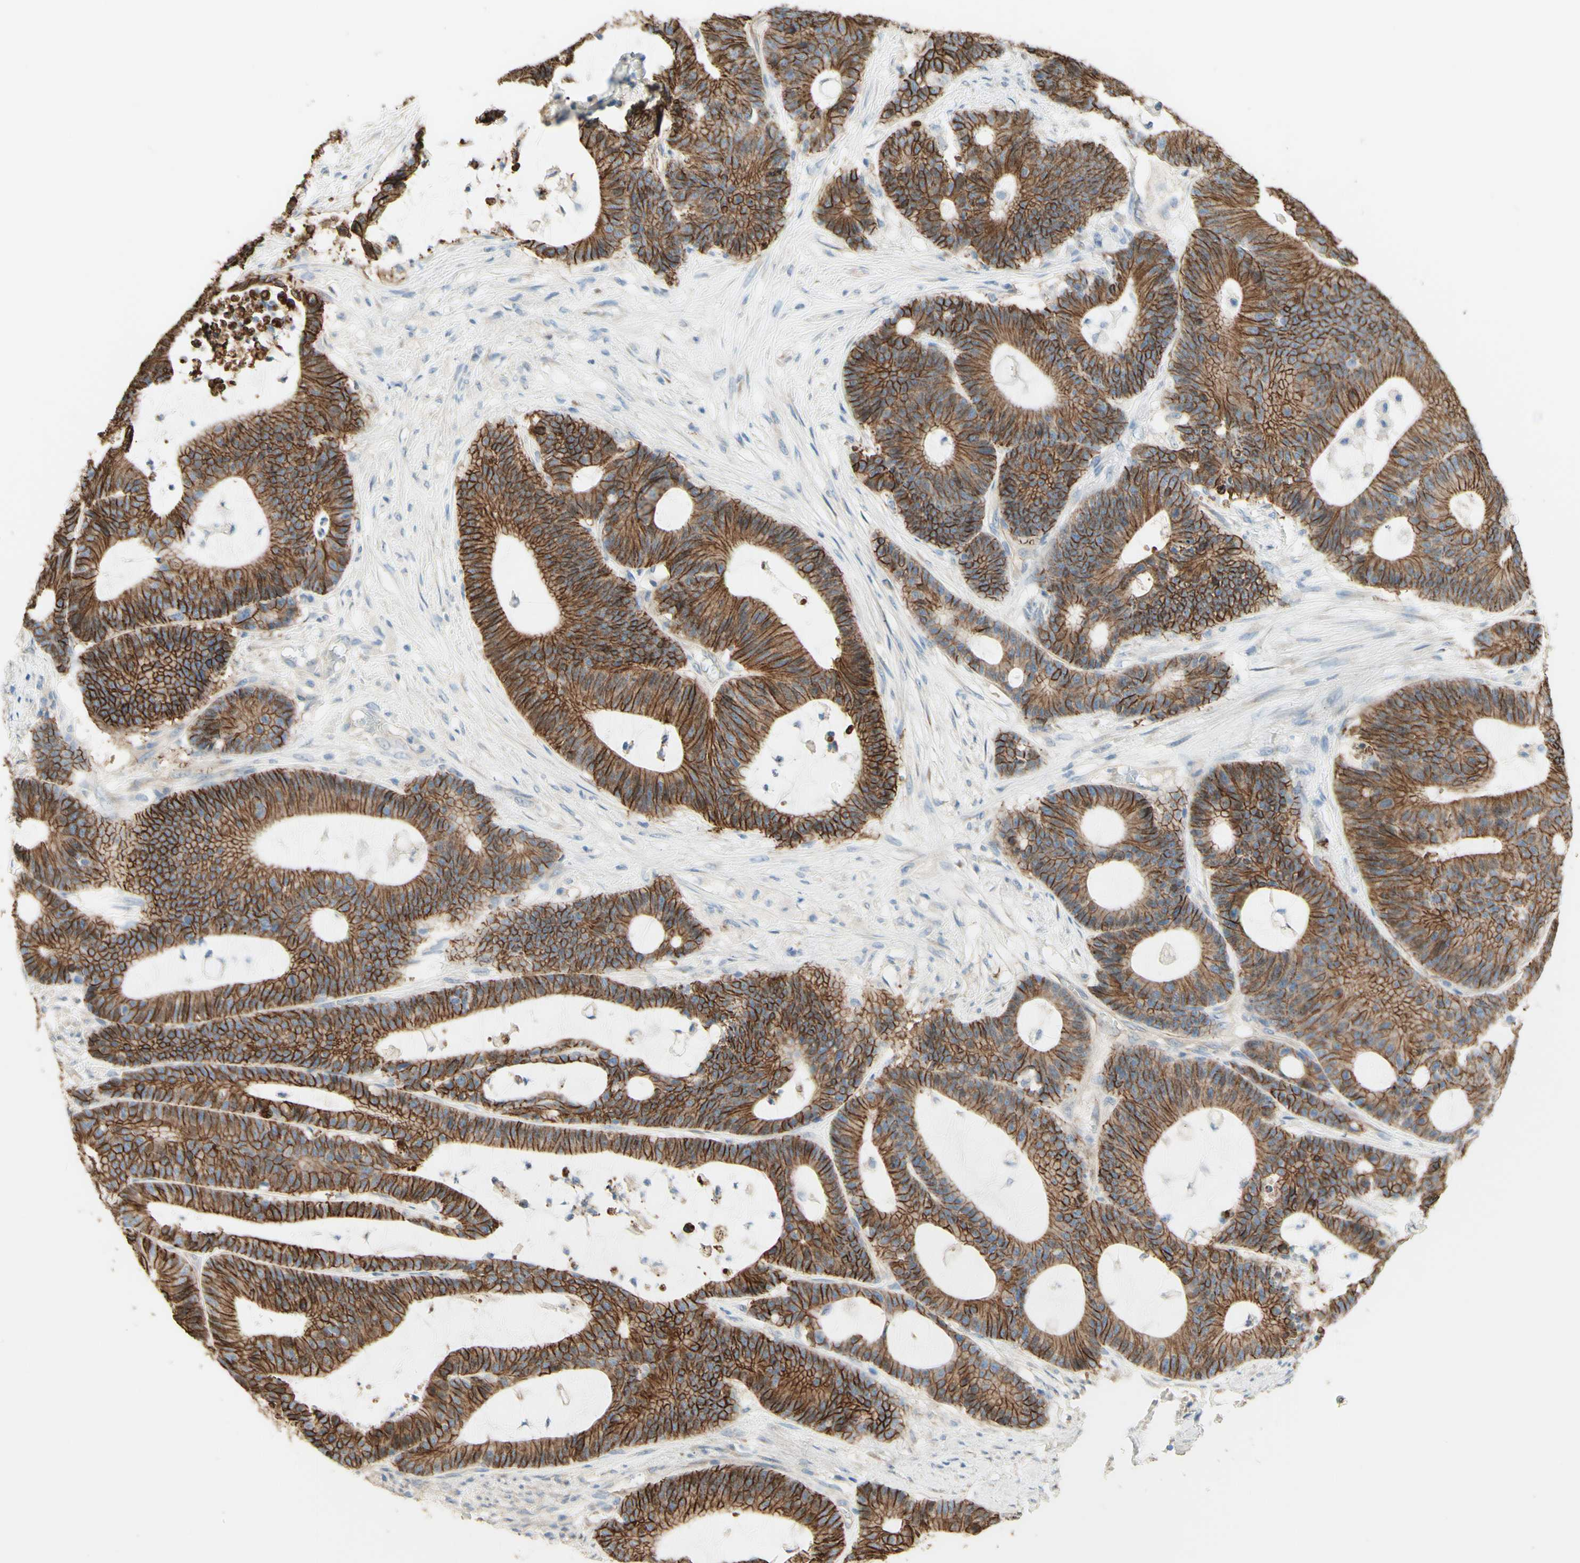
{"staining": {"intensity": "moderate", "quantity": ">75%", "location": "cytoplasmic/membranous"}, "tissue": "colorectal cancer", "cell_type": "Tumor cells", "image_type": "cancer", "snomed": [{"axis": "morphology", "description": "Adenocarcinoma, NOS"}, {"axis": "topography", "description": "Colon"}], "caption": "This image reveals IHC staining of human colorectal cancer, with medium moderate cytoplasmic/membranous staining in about >75% of tumor cells.", "gene": "RNF149", "patient": {"sex": "female", "age": 84}}